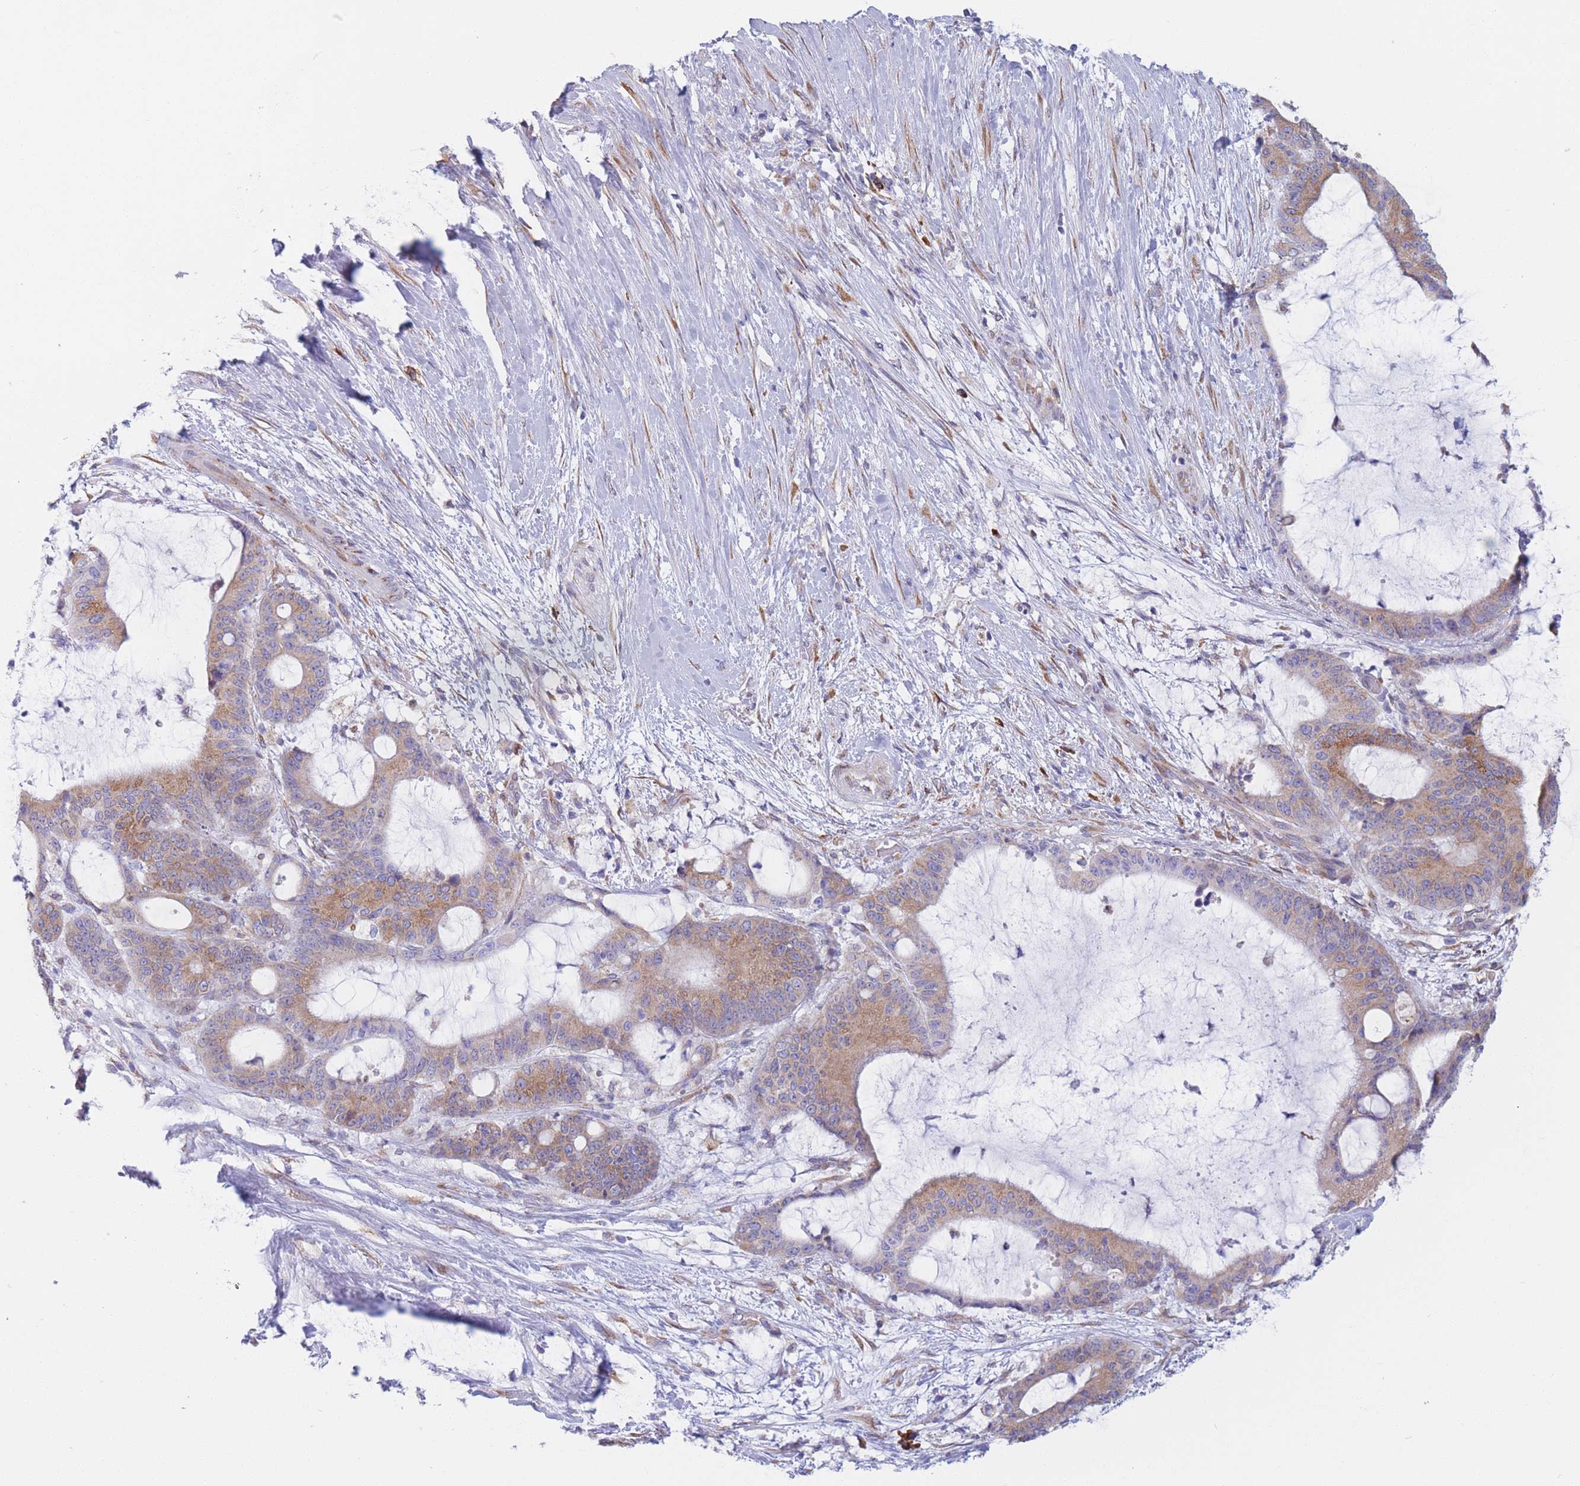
{"staining": {"intensity": "moderate", "quantity": ">75%", "location": "cytoplasmic/membranous"}, "tissue": "liver cancer", "cell_type": "Tumor cells", "image_type": "cancer", "snomed": [{"axis": "morphology", "description": "Normal tissue, NOS"}, {"axis": "morphology", "description": "Cholangiocarcinoma"}, {"axis": "topography", "description": "Liver"}, {"axis": "topography", "description": "Peripheral nerve tissue"}], "caption": "Brown immunohistochemical staining in liver cancer (cholangiocarcinoma) exhibits moderate cytoplasmic/membranous expression in approximately >75% of tumor cells.", "gene": "MRPL30", "patient": {"sex": "female", "age": 73}}